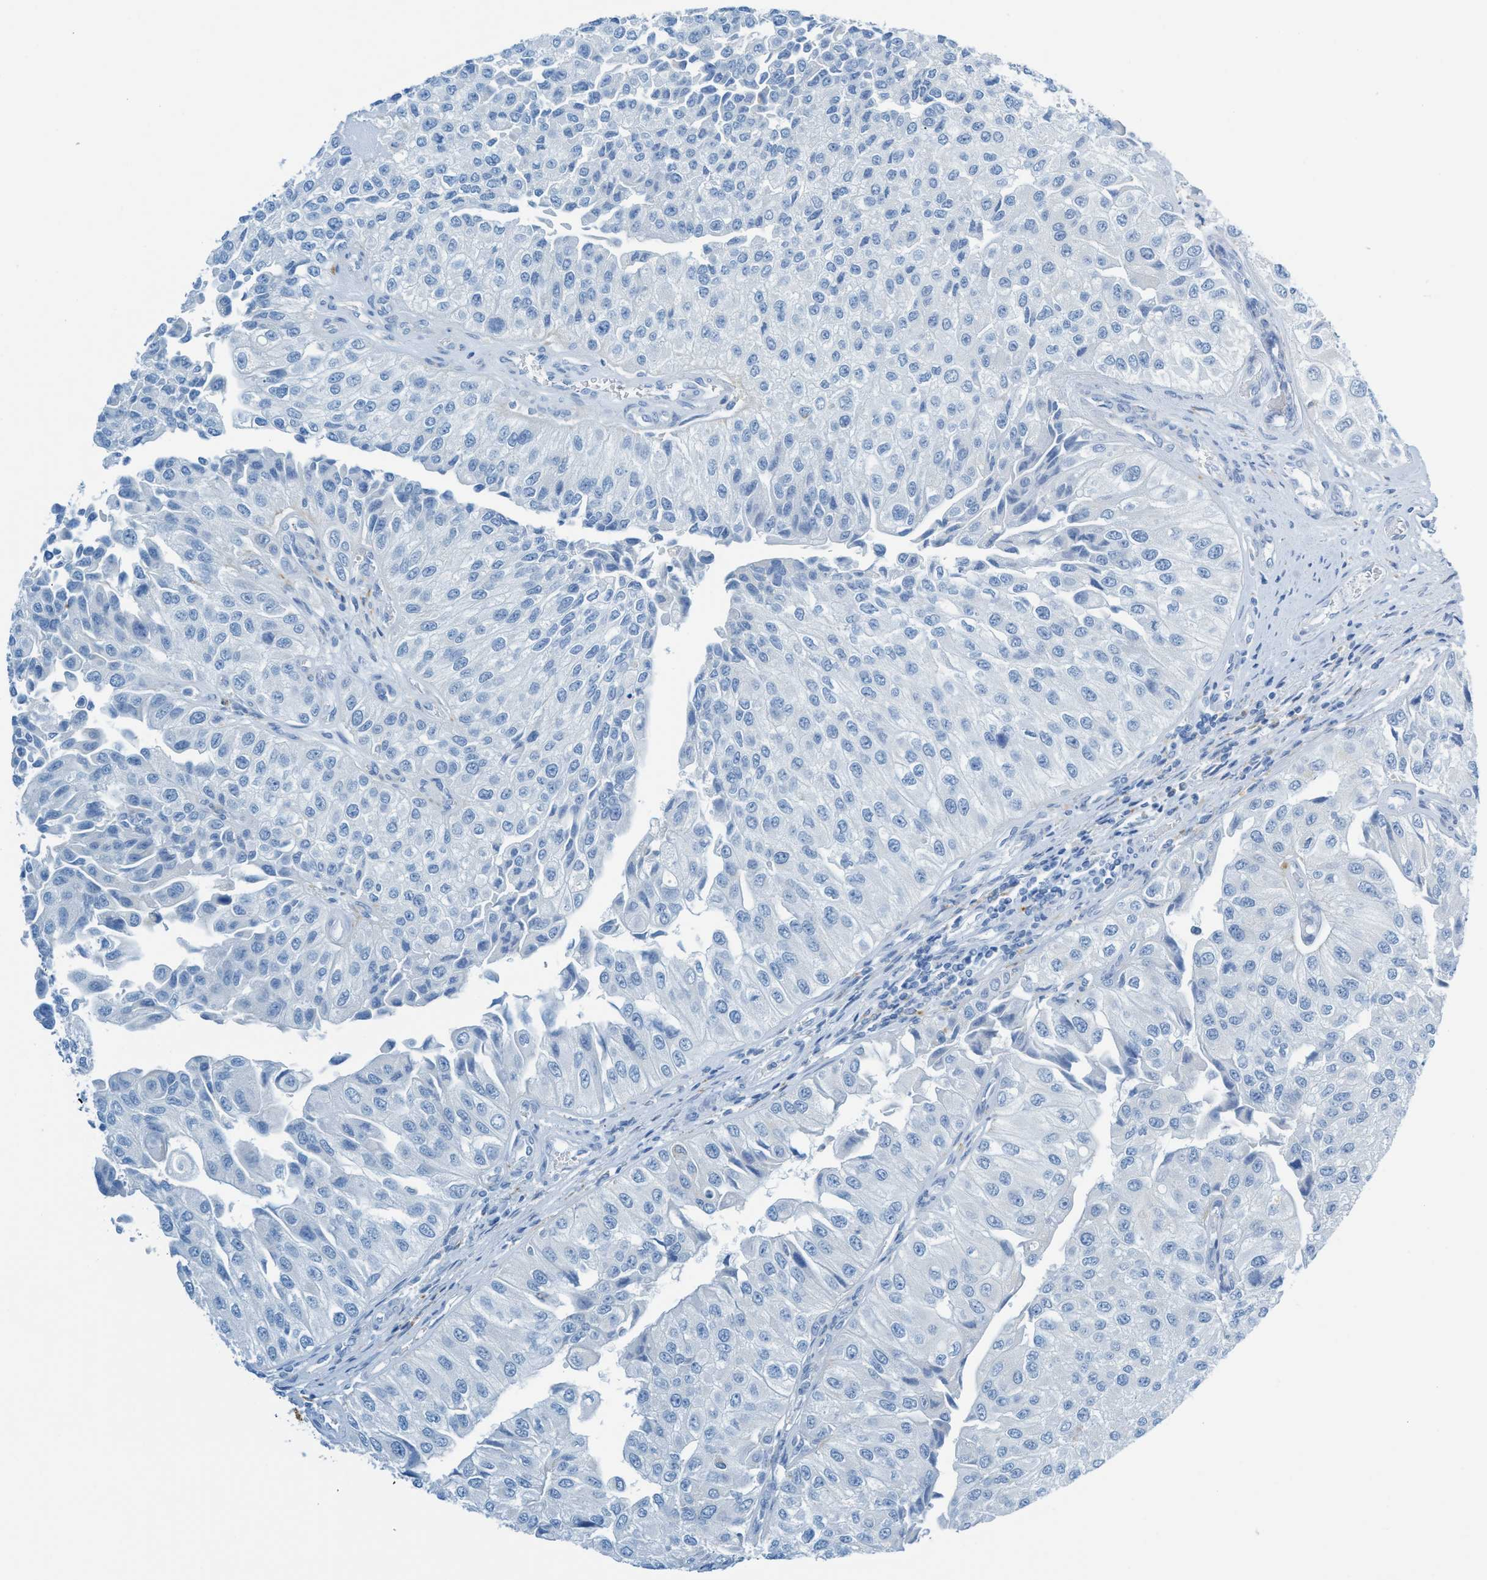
{"staining": {"intensity": "negative", "quantity": "none", "location": "none"}, "tissue": "urothelial cancer", "cell_type": "Tumor cells", "image_type": "cancer", "snomed": [{"axis": "morphology", "description": "Urothelial carcinoma, High grade"}, {"axis": "topography", "description": "Kidney"}, {"axis": "topography", "description": "Urinary bladder"}], "caption": "High power microscopy micrograph of an immunohistochemistry (IHC) image of urothelial cancer, revealing no significant expression in tumor cells.", "gene": "C21orf62", "patient": {"sex": "male", "age": 77}}